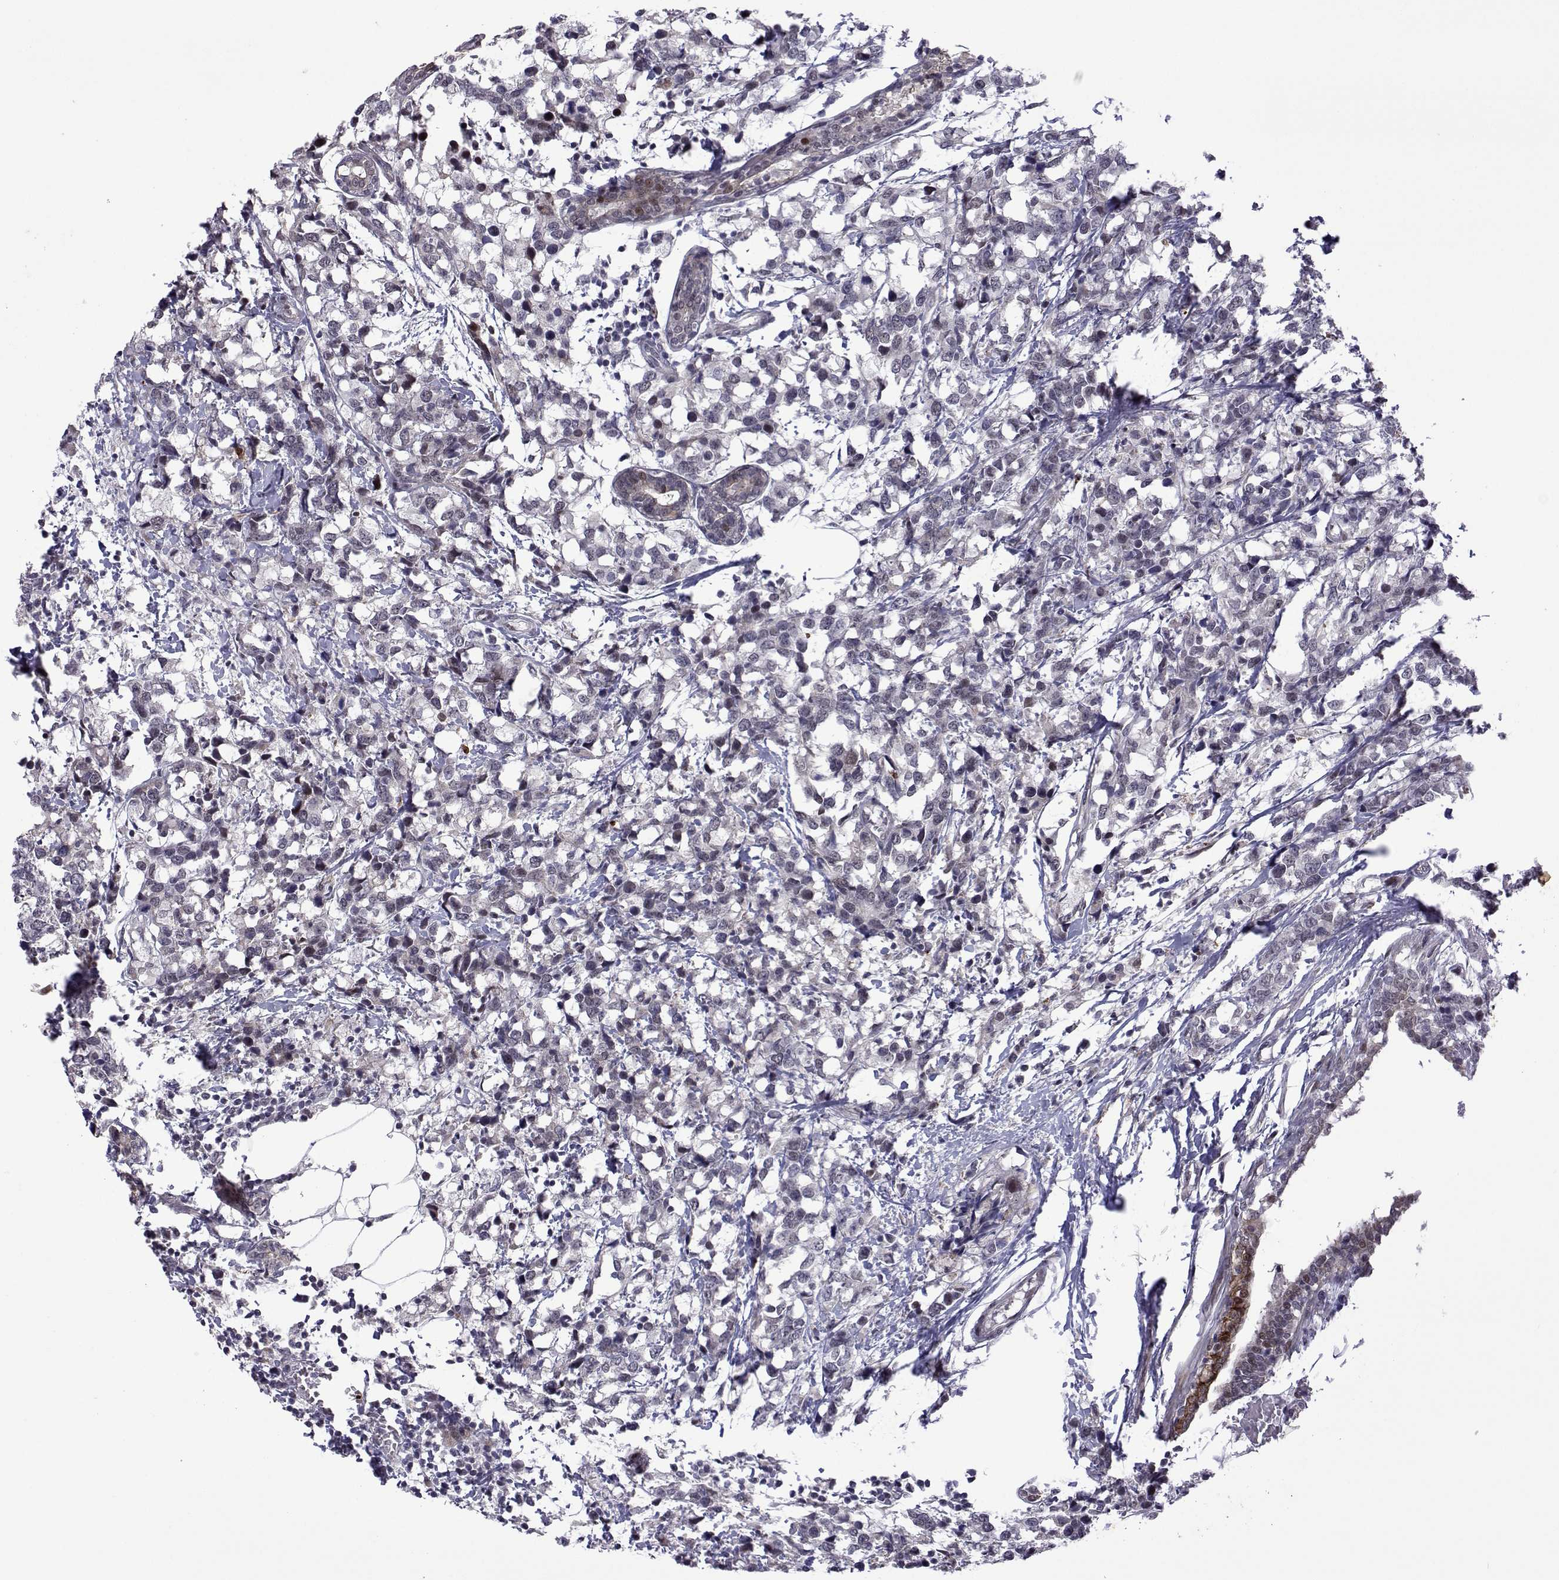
{"staining": {"intensity": "negative", "quantity": "none", "location": "none"}, "tissue": "breast cancer", "cell_type": "Tumor cells", "image_type": "cancer", "snomed": [{"axis": "morphology", "description": "Lobular carcinoma"}, {"axis": "topography", "description": "Breast"}], "caption": "The photomicrograph reveals no significant staining in tumor cells of lobular carcinoma (breast).", "gene": "EFCAB3", "patient": {"sex": "female", "age": 59}}